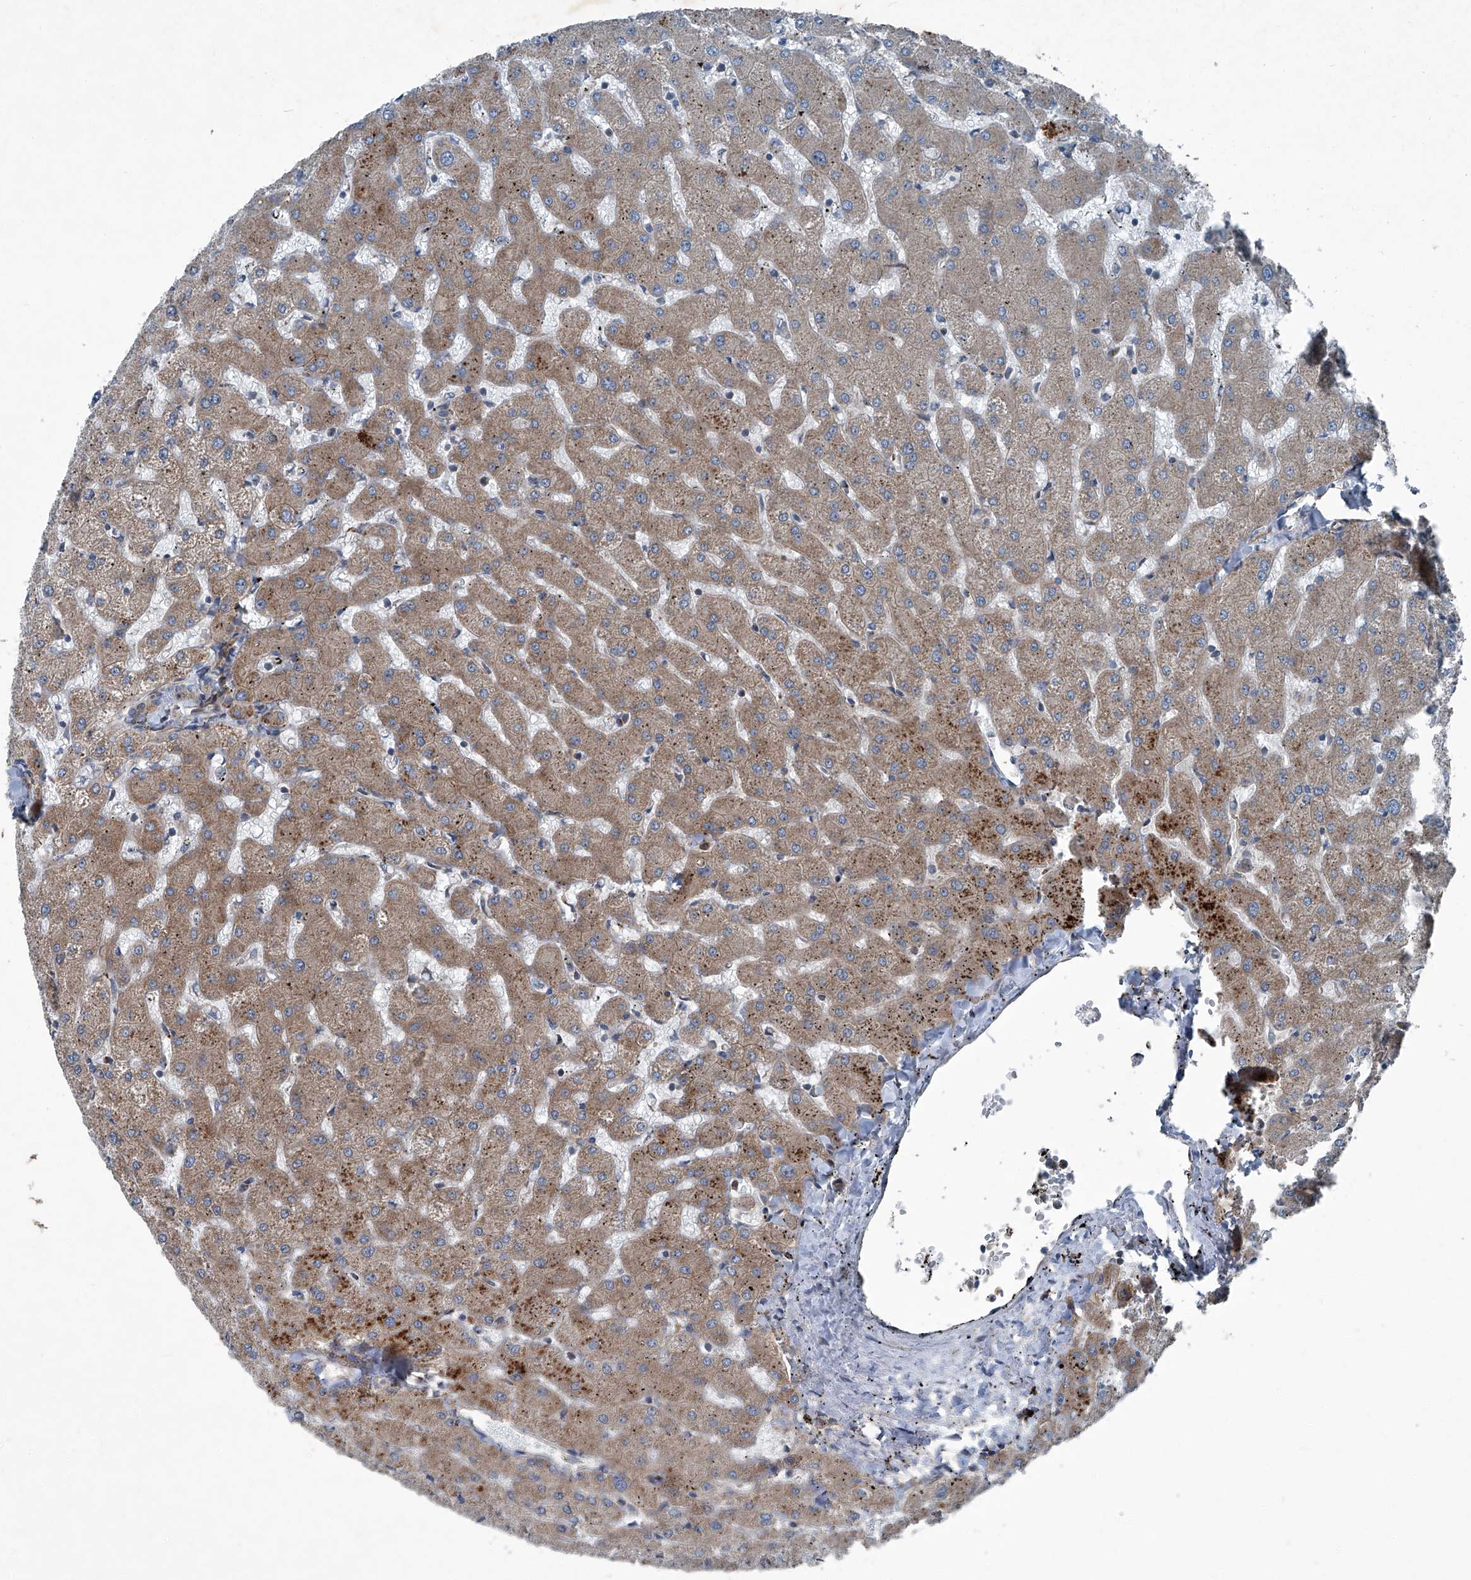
{"staining": {"intensity": "weak", "quantity": "<25%", "location": "cytoplasmic/membranous"}, "tissue": "liver", "cell_type": "Cholangiocytes", "image_type": "normal", "snomed": [{"axis": "morphology", "description": "Normal tissue, NOS"}, {"axis": "topography", "description": "Liver"}], "caption": "This is a histopathology image of immunohistochemistry (IHC) staining of unremarkable liver, which shows no positivity in cholangiocytes.", "gene": "SENP2", "patient": {"sex": "female", "age": 63}}